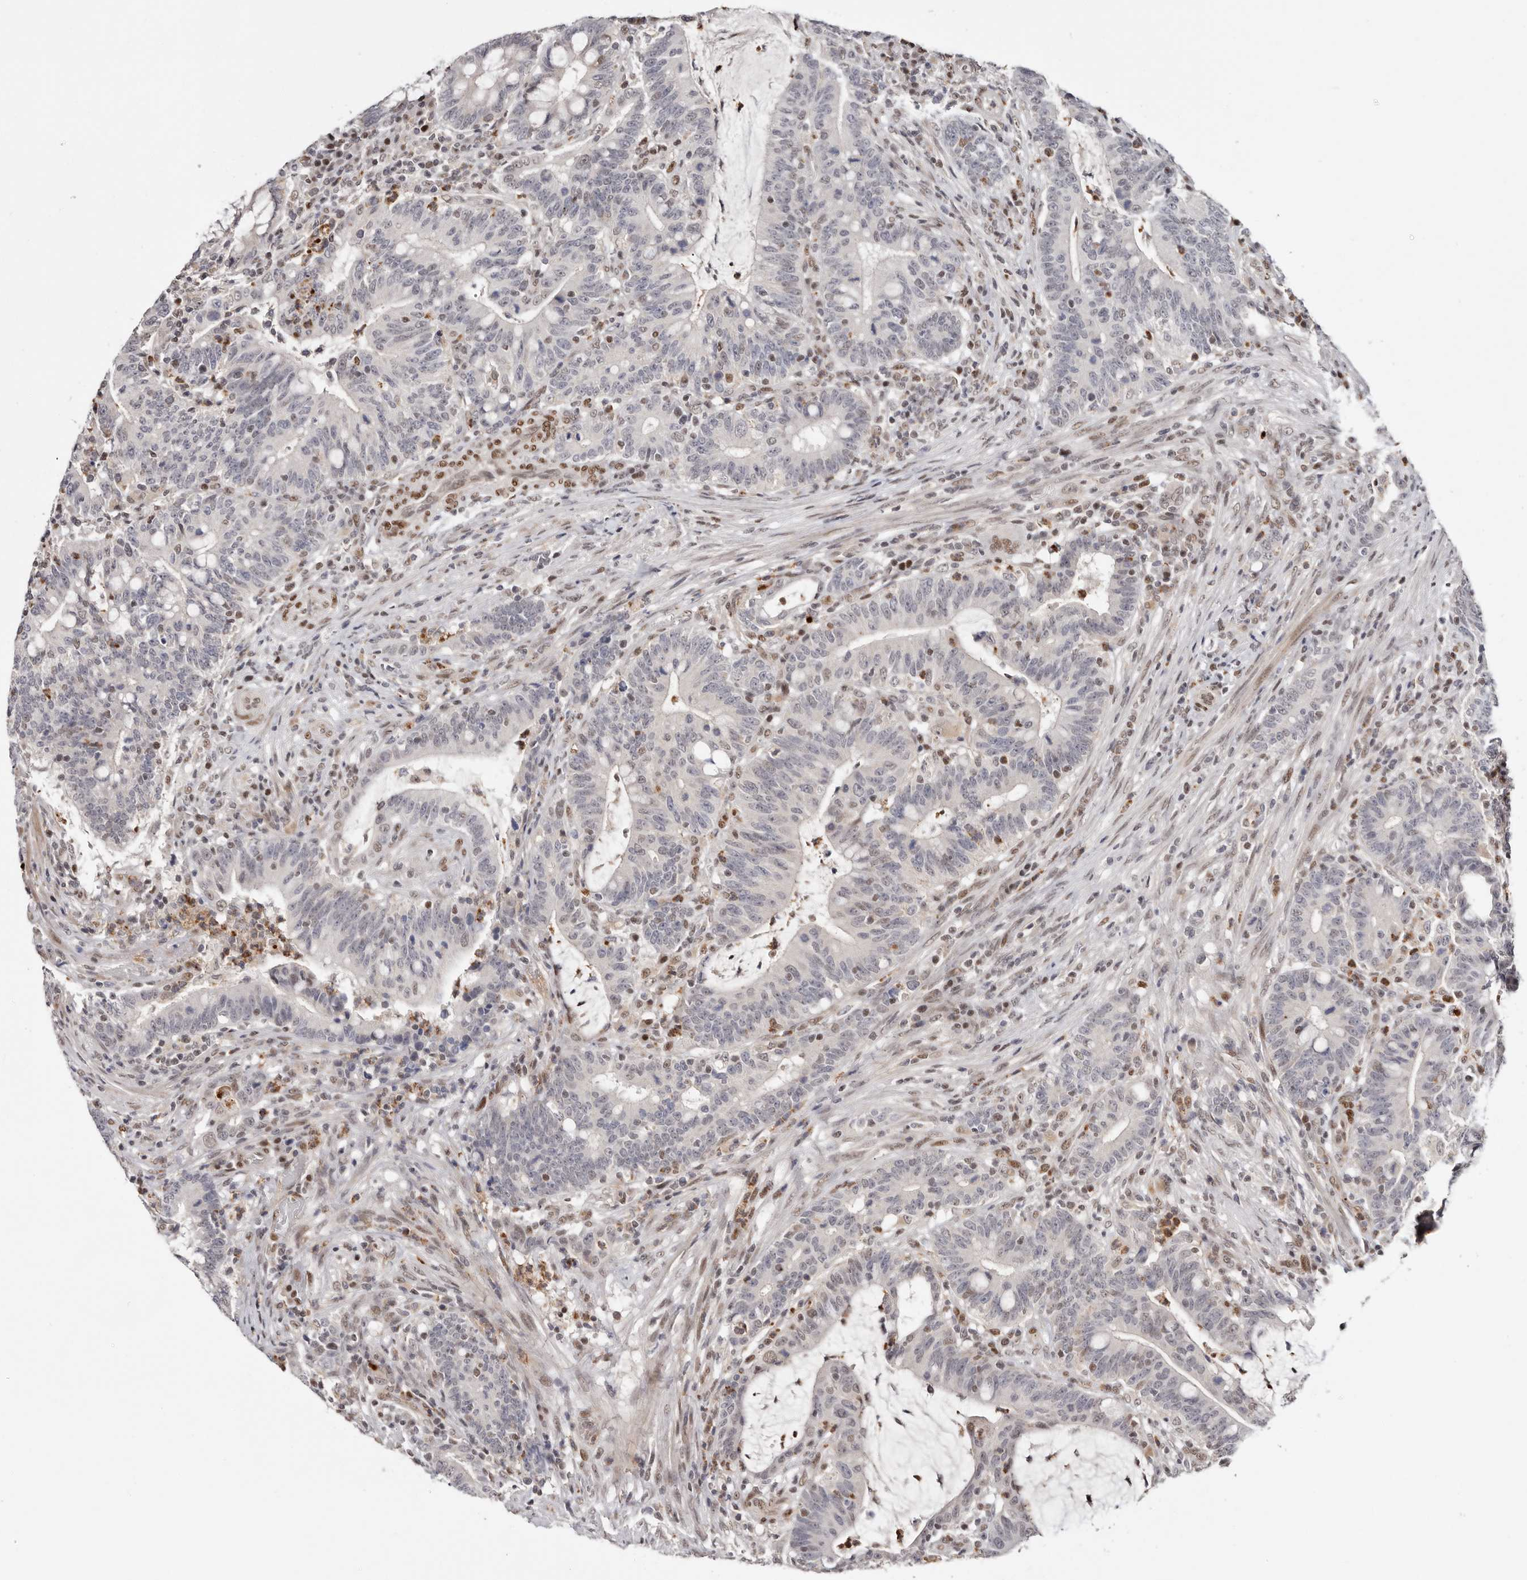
{"staining": {"intensity": "weak", "quantity": "<25%", "location": "nuclear"}, "tissue": "colorectal cancer", "cell_type": "Tumor cells", "image_type": "cancer", "snomed": [{"axis": "morphology", "description": "Adenocarcinoma, NOS"}, {"axis": "topography", "description": "Colon"}], "caption": "High power microscopy micrograph of an immunohistochemistry photomicrograph of colorectal adenocarcinoma, revealing no significant positivity in tumor cells. (DAB immunohistochemistry, high magnification).", "gene": "SMAD7", "patient": {"sex": "female", "age": 66}}